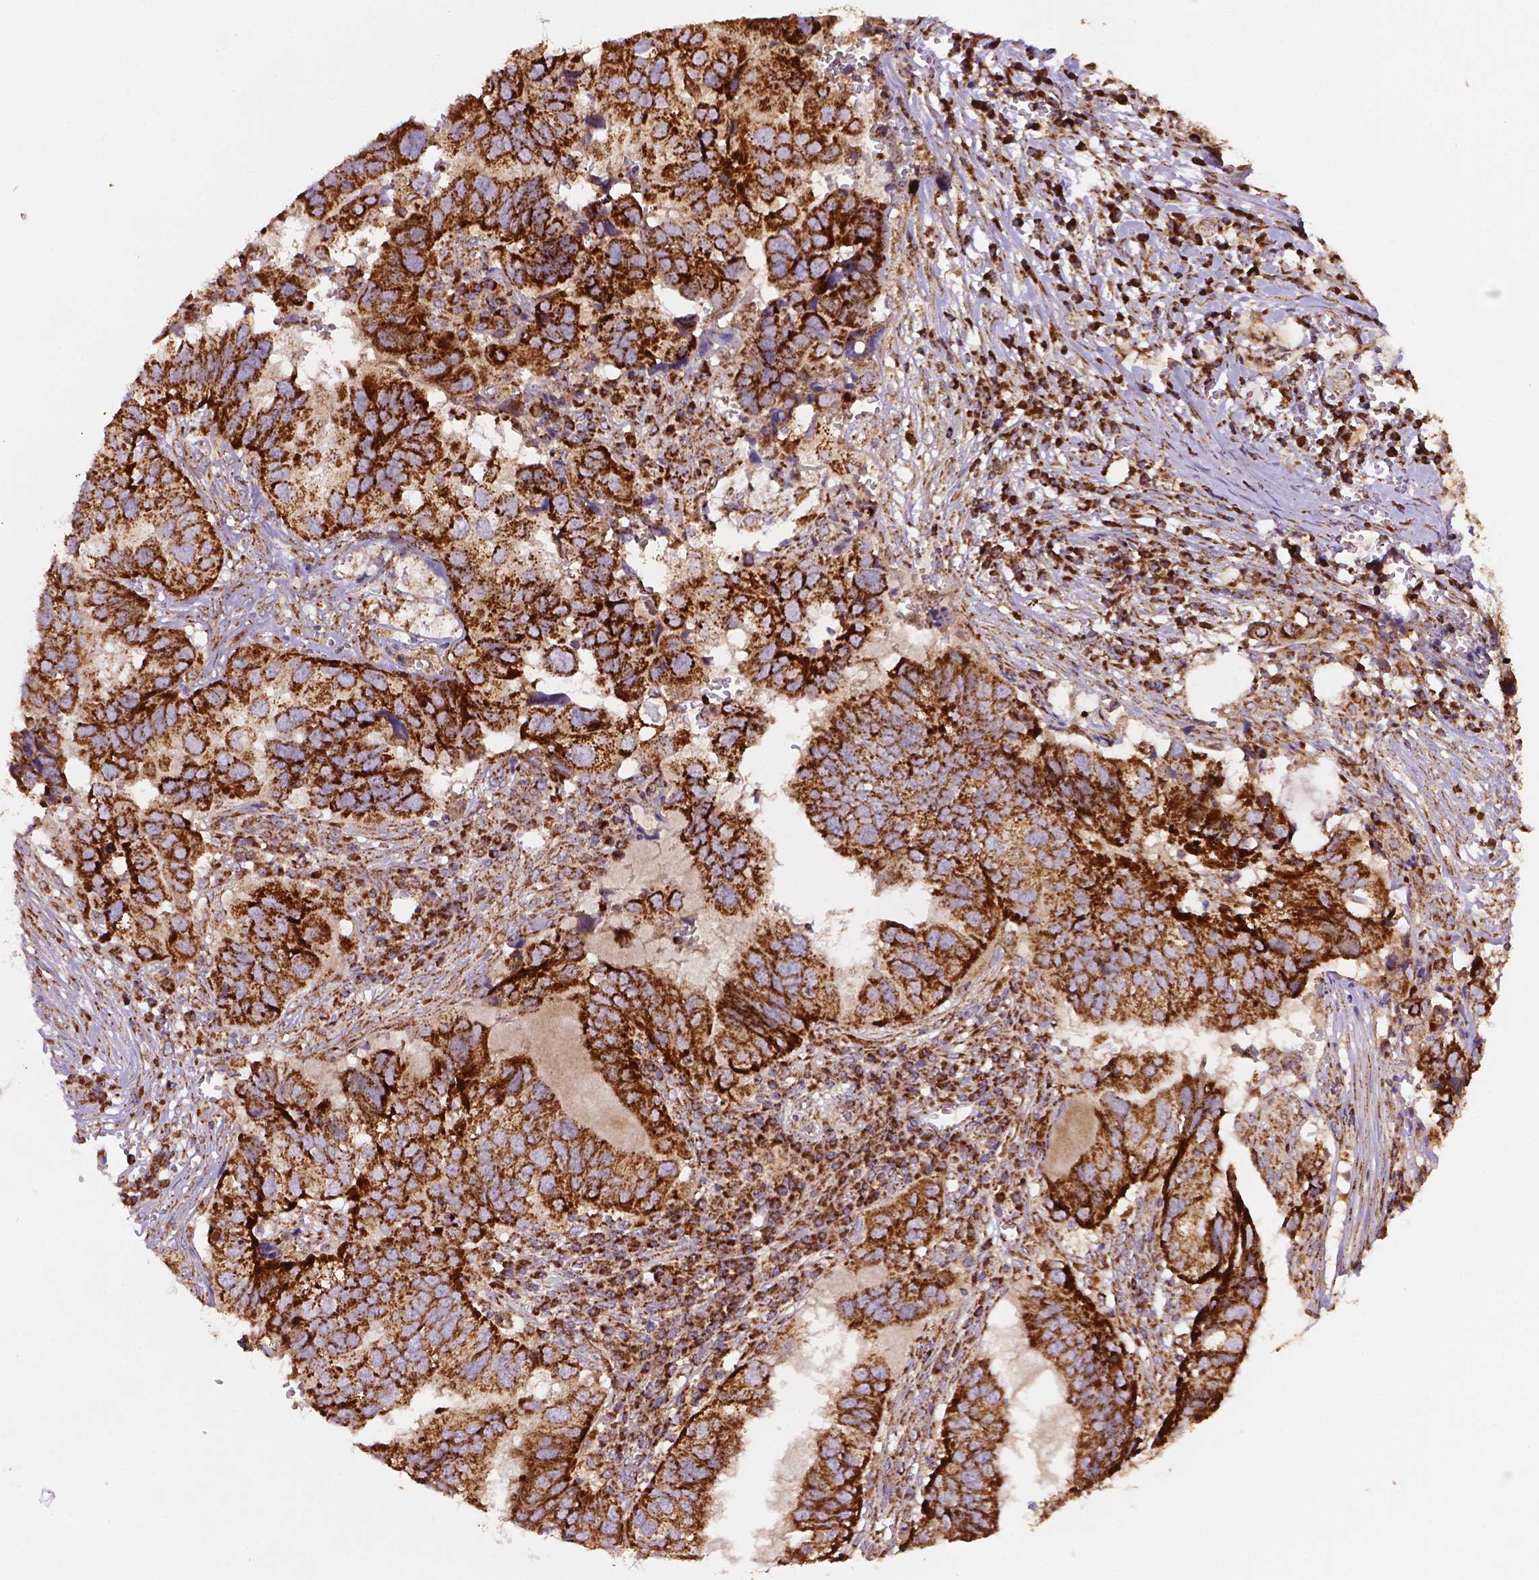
{"staining": {"intensity": "strong", "quantity": ">75%", "location": "cytoplasmic/membranous"}, "tissue": "ovarian cancer", "cell_type": "Tumor cells", "image_type": "cancer", "snomed": [{"axis": "morphology", "description": "Cystadenocarcinoma, serous, NOS"}, {"axis": "topography", "description": "Ovary"}], "caption": "Immunohistochemistry (IHC) image of human ovarian cancer stained for a protein (brown), which shows high levels of strong cytoplasmic/membranous expression in about >75% of tumor cells.", "gene": "ILVBL", "patient": {"sex": "female", "age": 79}}